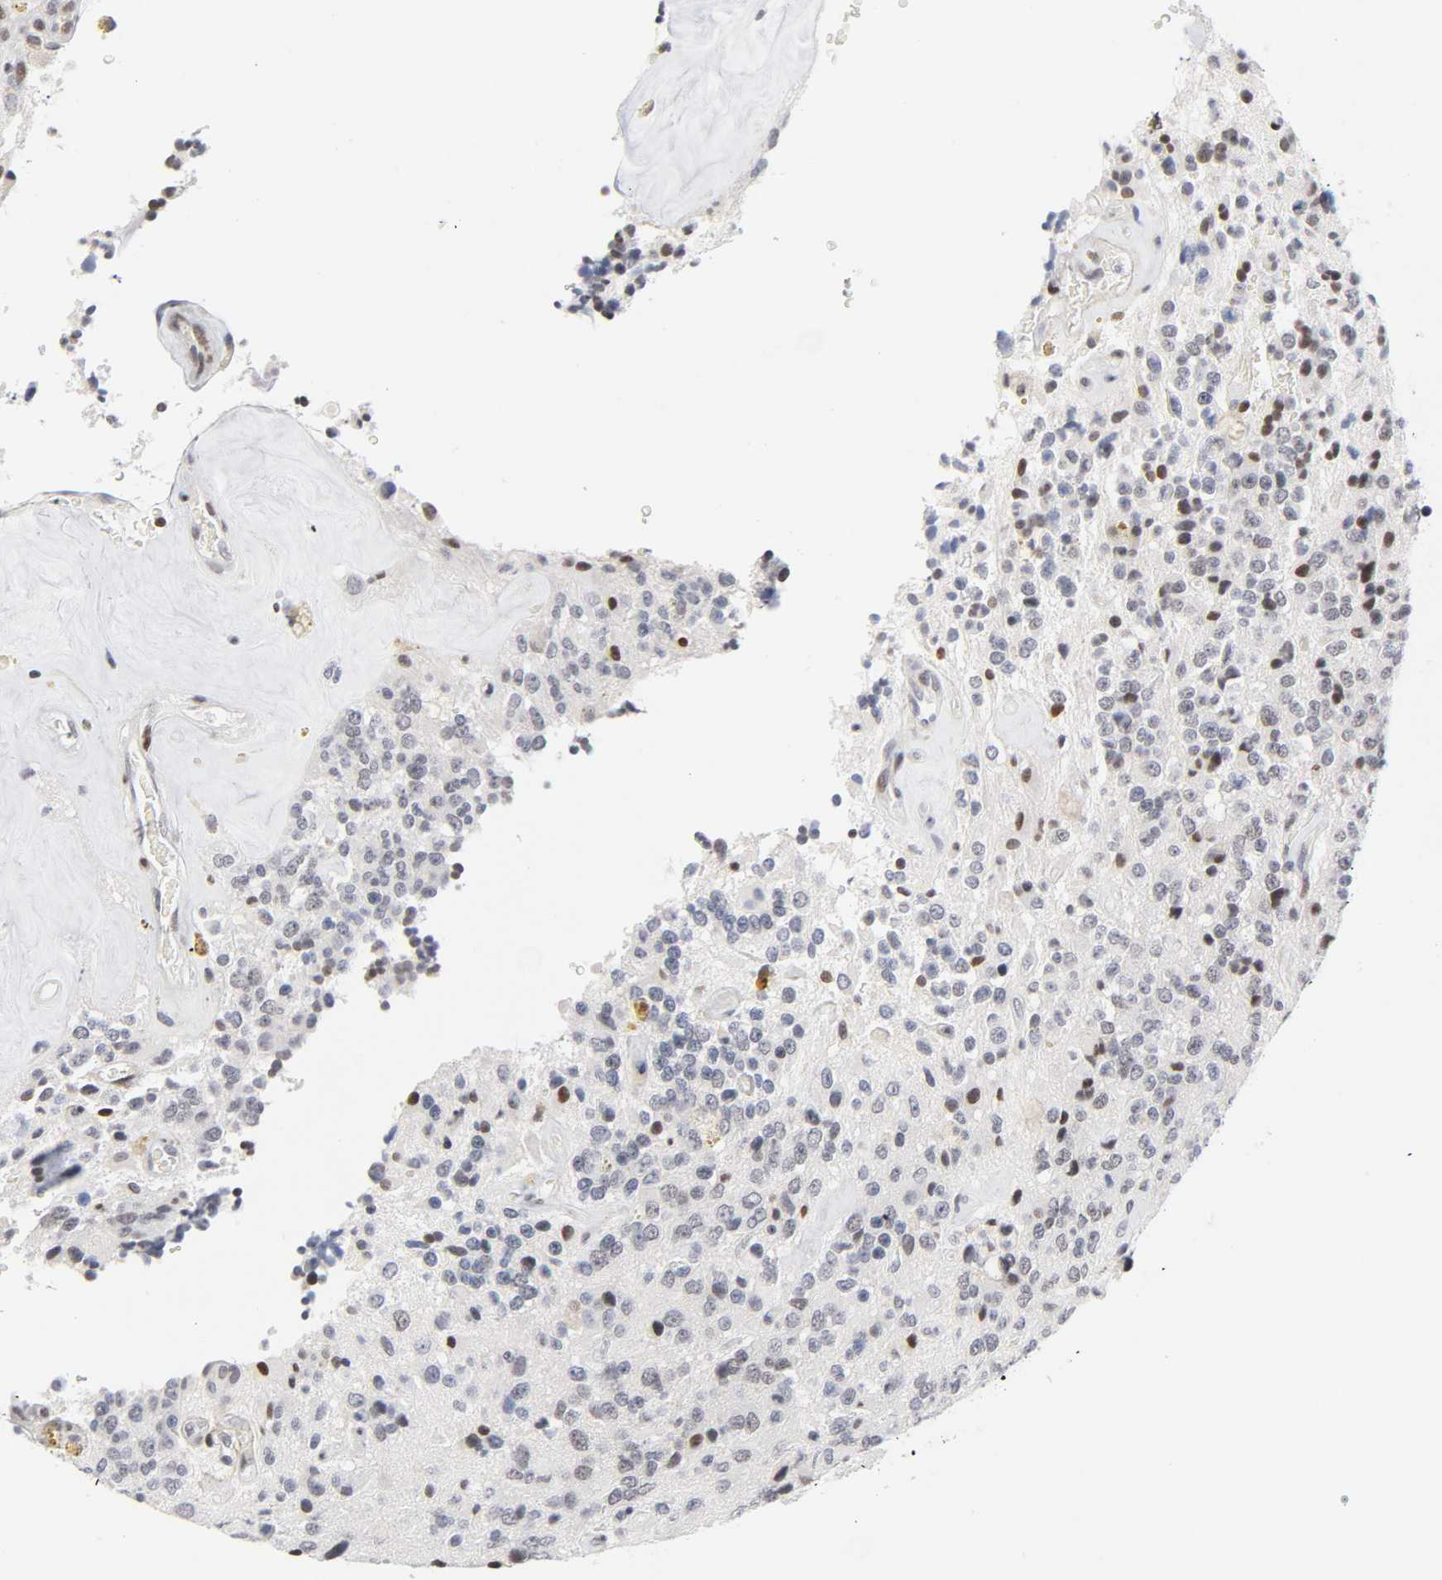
{"staining": {"intensity": "moderate", "quantity": "<25%", "location": "nuclear"}, "tissue": "glioma", "cell_type": "Tumor cells", "image_type": "cancer", "snomed": [{"axis": "morphology", "description": "Glioma, malignant, High grade"}, {"axis": "topography", "description": "pancreas cauda"}], "caption": "Immunohistochemical staining of human glioma displays low levels of moderate nuclear protein positivity in about <25% of tumor cells. The protein of interest is shown in brown color, while the nuclei are stained blue.", "gene": "DIDO1", "patient": {"sex": "male", "age": 60}}